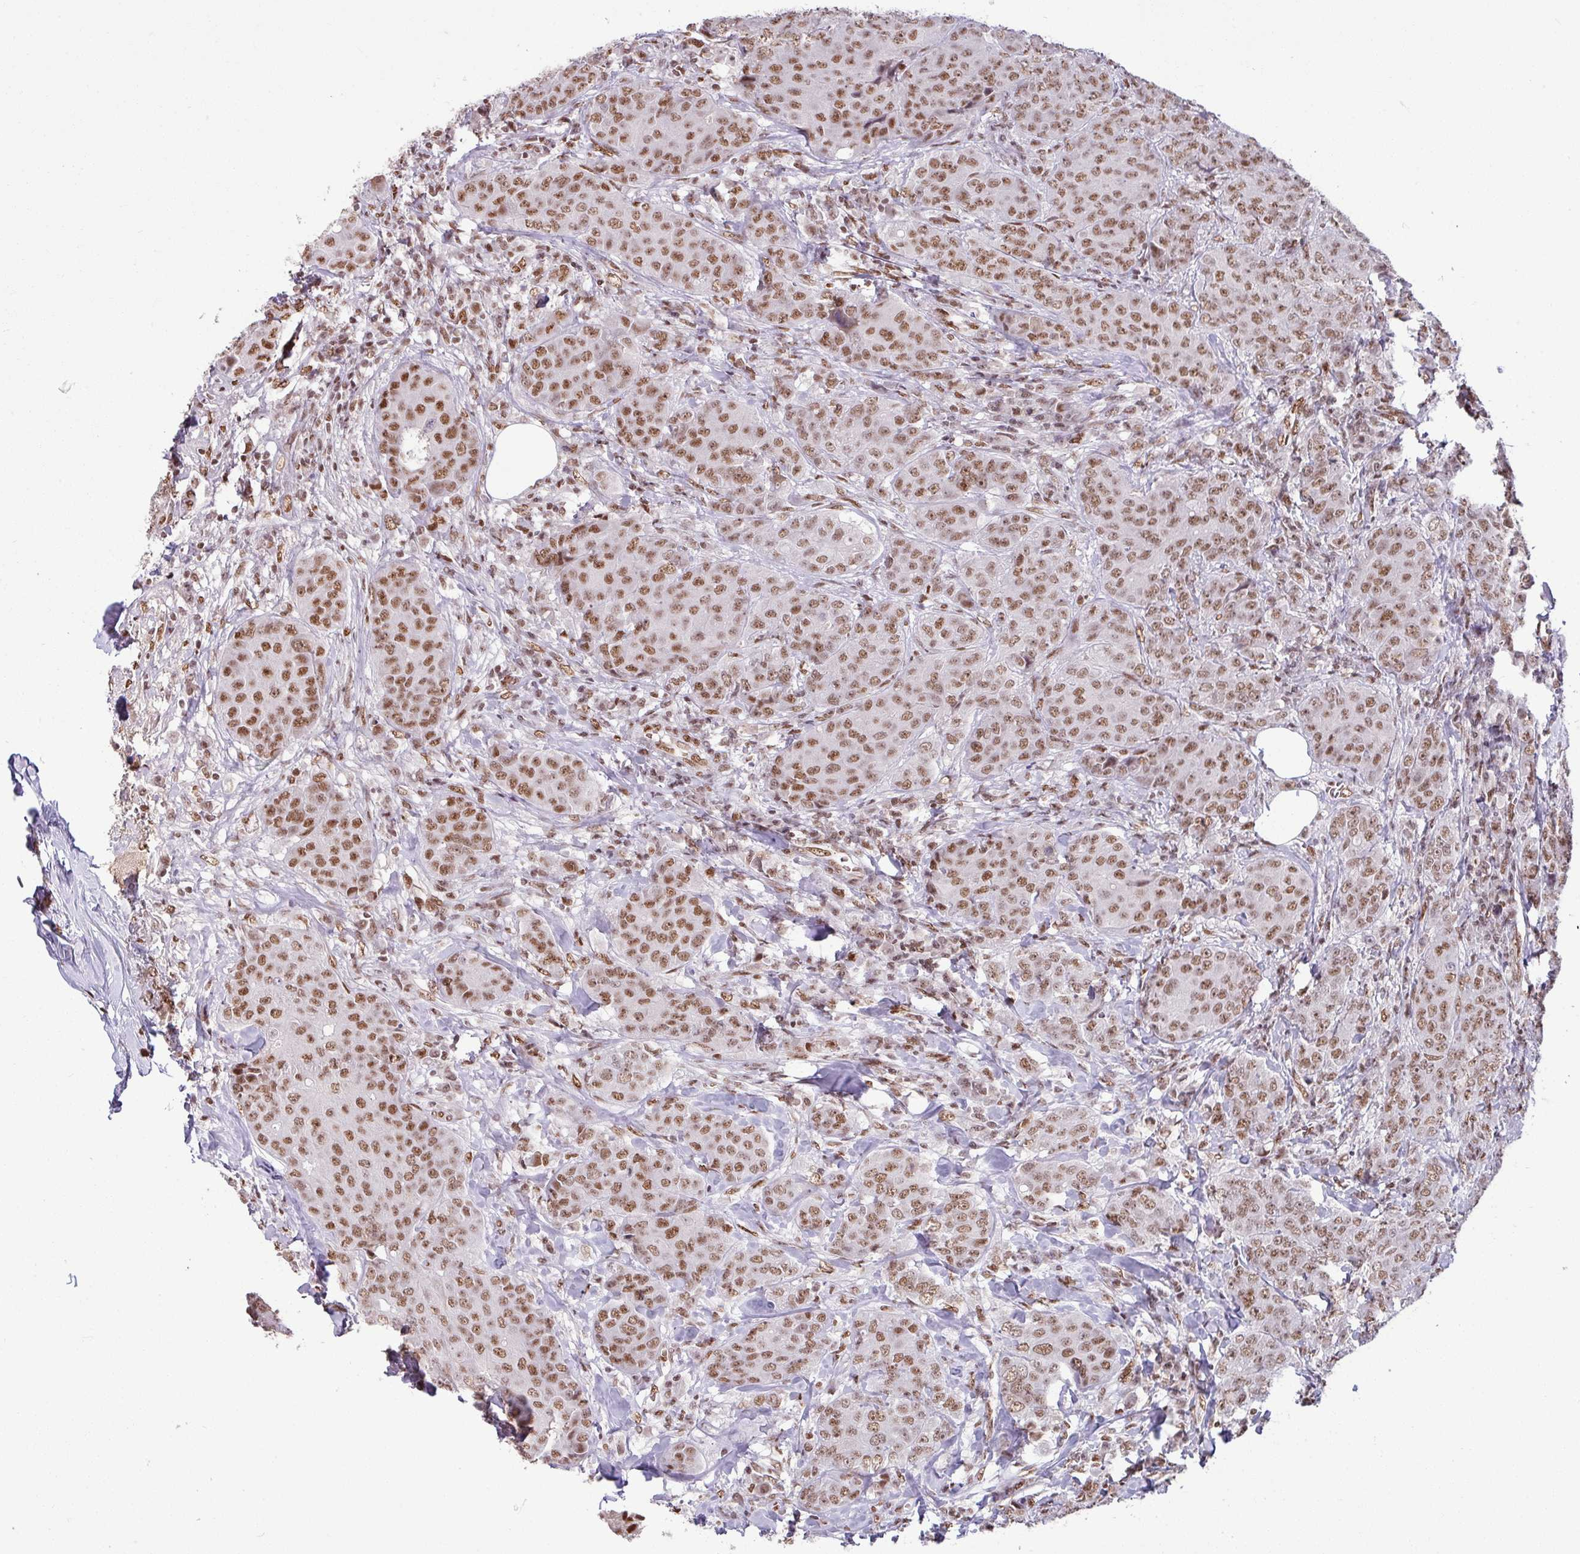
{"staining": {"intensity": "moderate", "quantity": ">75%", "location": "nuclear"}, "tissue": "breast cancer", "cell_type": "Tumor cells", "image_type": "cancer", "snomed": [{"axis": "morphology", "description": "Duct carcinoma"}, {"axis": "topography", "description": "Breast"}], "caption": "Immunohistochemistry histopathology image of human invasive ductal carcinoma (breast) stained for a protein (brown), which exhibits medium levels of moderate nuclear positivity in about >75% of tumor cells.", "gene": "TDG", "patient": {"sex": "female", "age": 43}}